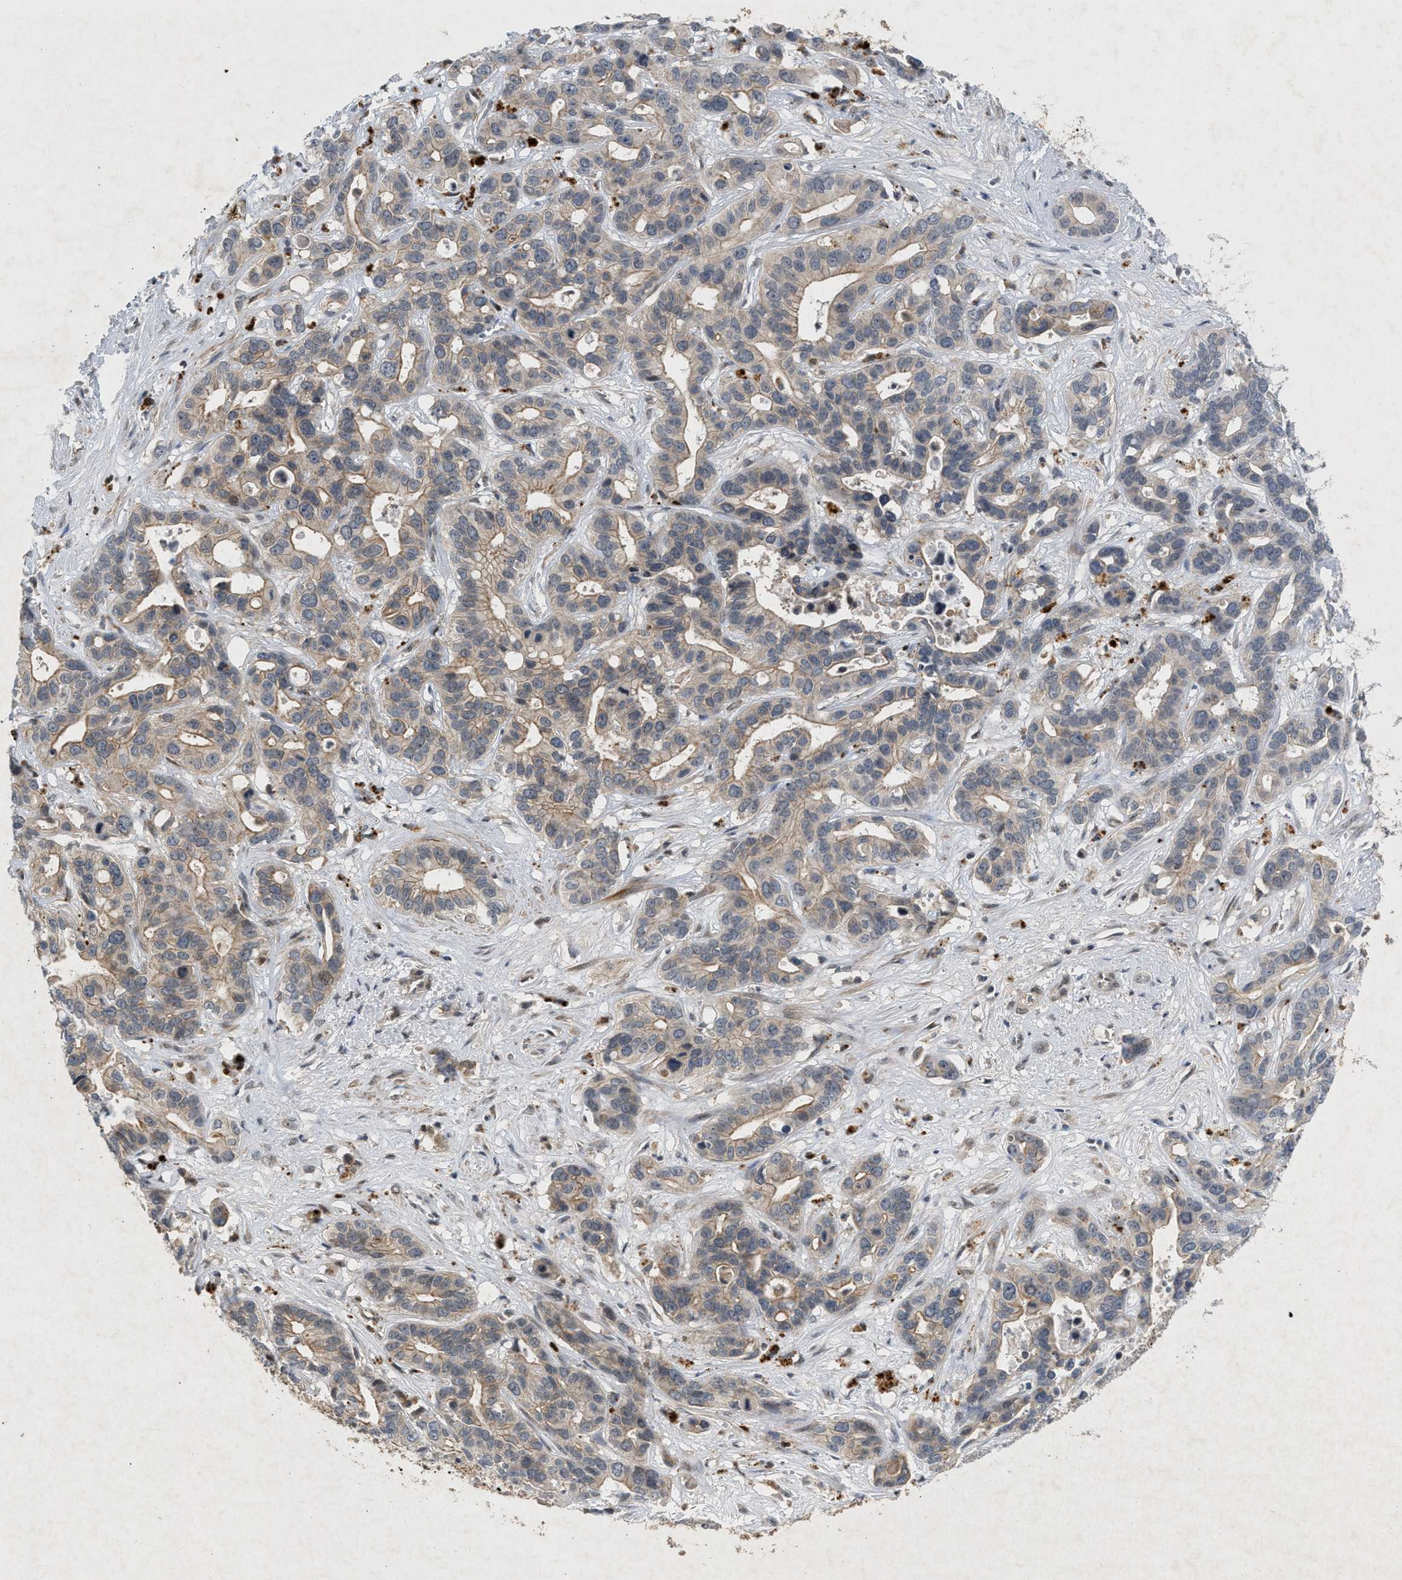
{"staining": {"intensity": "weak", "quantity": ">75%", "location": "cytoplasmic/membranous"}, "tissue": "liver cancer", "cell_type": "Tumor cells", "image_type": "cancer", "snomed": [{"axis": "morphology", "description": "Cholangiocarcinoma"}, {"axis": "topography", "description": "Liver"}], "caption": "IHC (DAB (3,3'-diaminobenzidine)) staining of liver cholangiocarcinoma shows weak cytoplasmic/membranous protein expression in approximately >75% of tumor cells. The staining is performed using DAB brown chromogen to label protein expression. The nuclei are counter-stained blue using hematoxylin.", "gene": "ZPR1", "patient": {"sex": "female", "age": 65}}